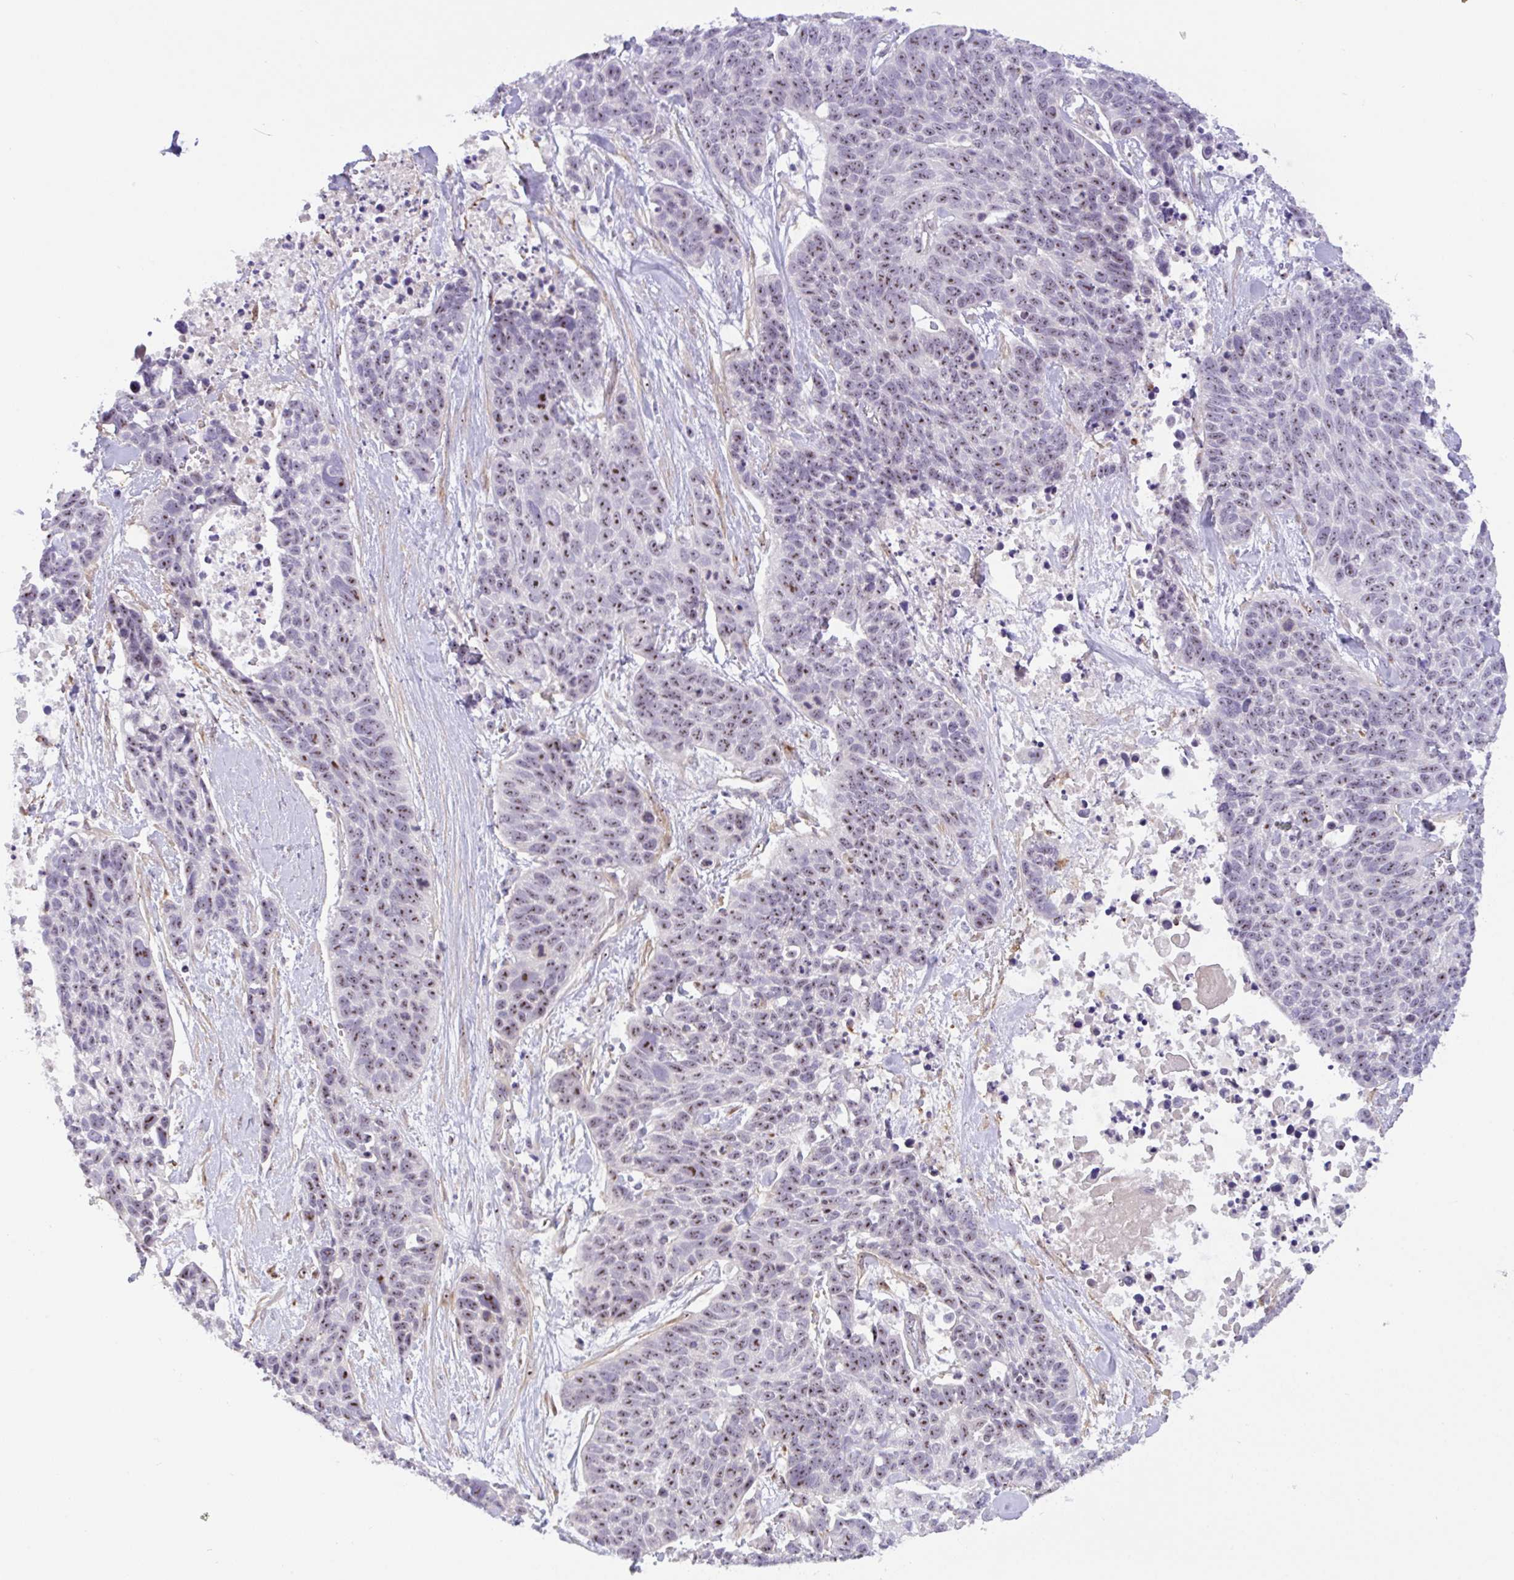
{"staining": {"intensity": "moderate", "quantity": "25%-75%", "location": "nuclear"}, "tissue": "lung cancer", "cell_type": "Tumor cells", "image_type": "cancer", "snomed": [{"axis": "morphology", "description": "Squamous cell carcinoma, NOS"}, {"axis": "topography", "description": "Lung"}], "caption": "Immunohistochemistry (IHC) image of lung cancer stained for a protein (brown), which displays medium levels of moderate nuclear expression in about 25%-75% of tumor cells.", "gene": "MXRA8", "patient": {"sex": "male", "age": 62}}